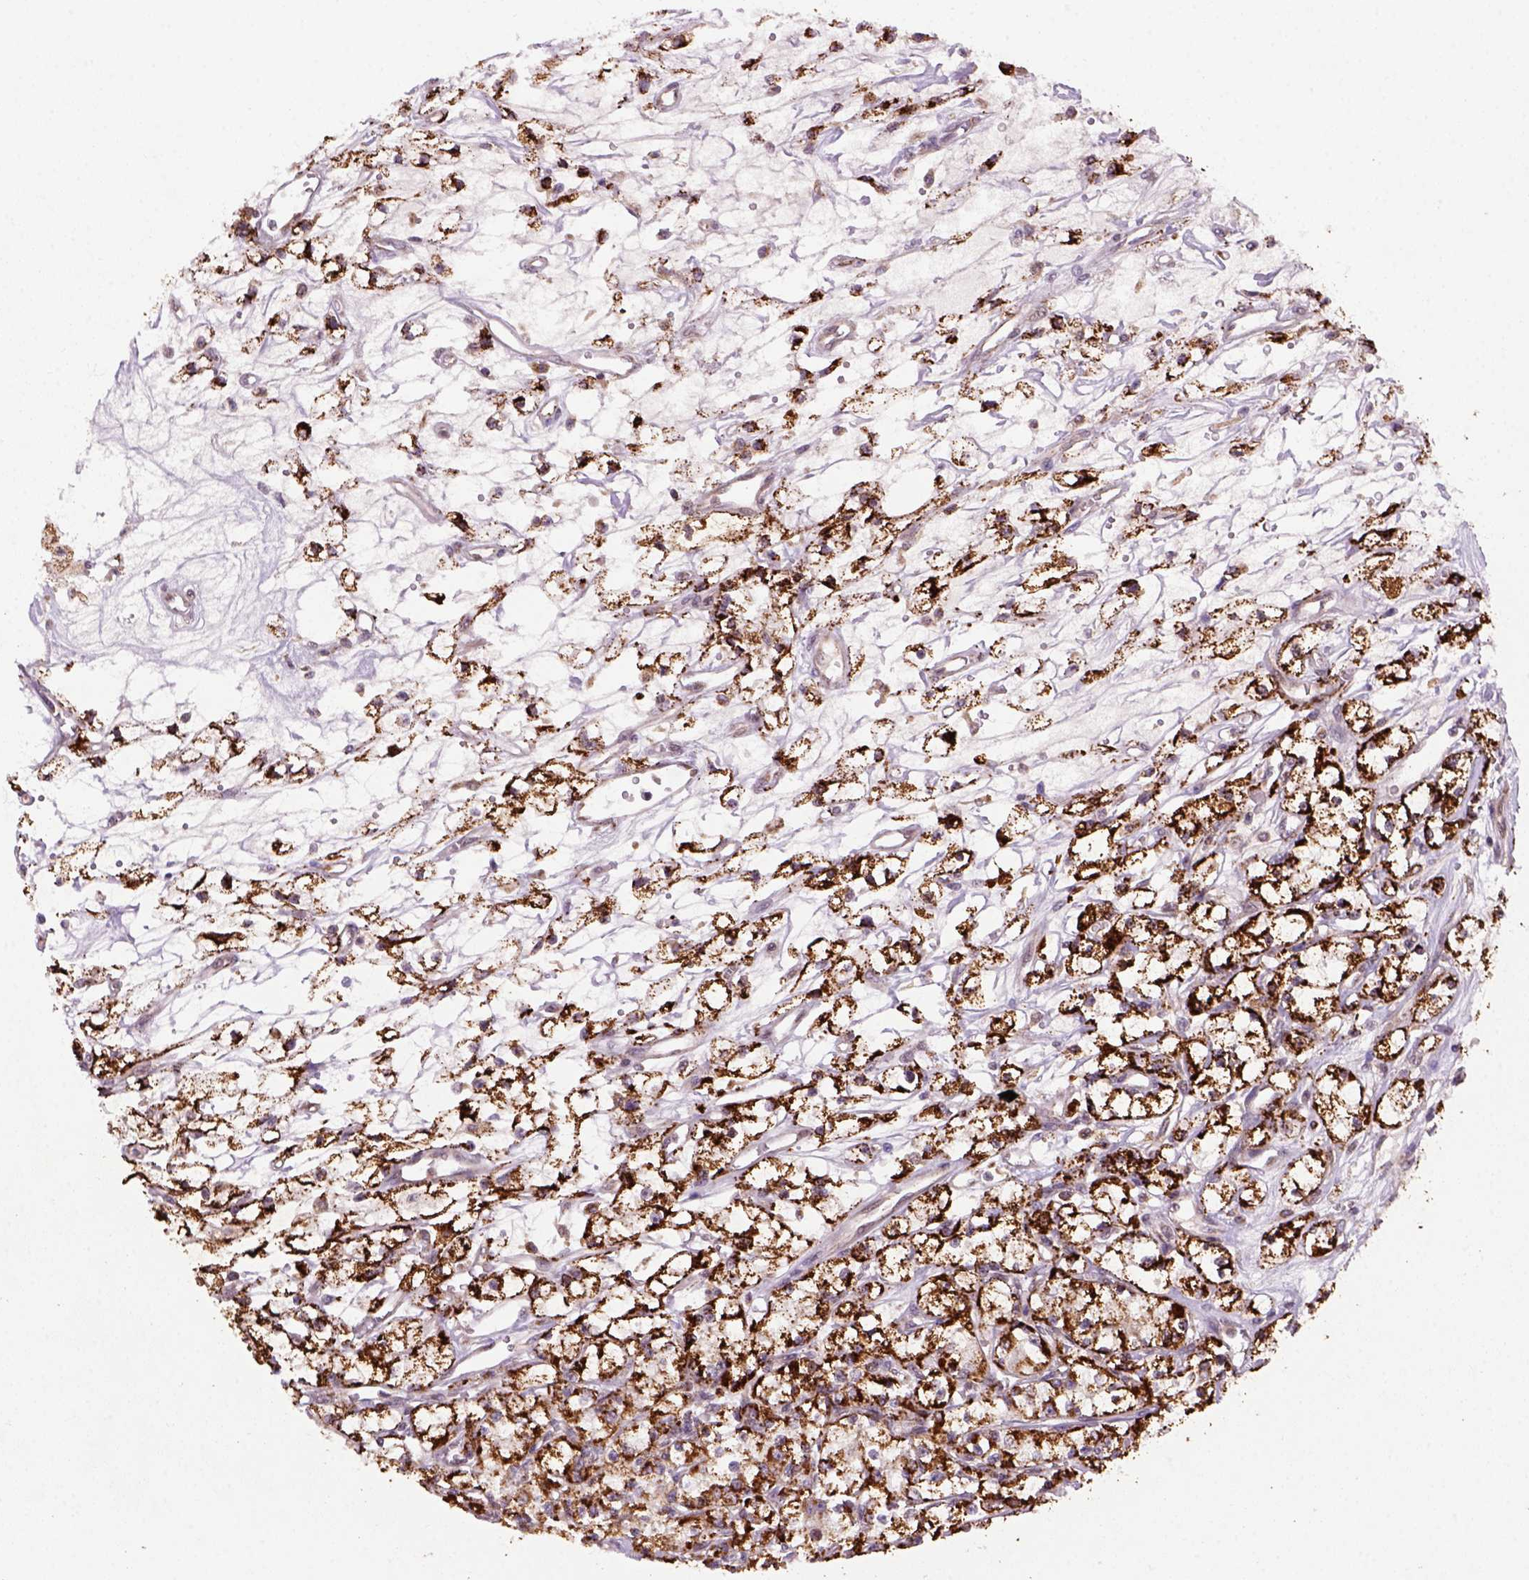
{"staining": {"intensity": "strong", "quantity": ">75%", "location": "cytoplasmic/membranous"}, "tissue": "renal cancer", "cell_type": "Tumor cells", "image_type": "cancer", "snomed": [{"axis": "morphology", "description": "Adenocarcinoma, NOS"}, {"axis": "topography", "description": "Kidney"}], "caption": "A brown stain labels strong cytoplasmic/membranous expression of a protein in human renal adenocarcinoma tumor cells. (DAB (3,3'-diaminobenzidine) = brown stain, brightfield microscopy at high magnification).", "gene": "FZD7", "patient": {"sex": "female", "age": 59}}